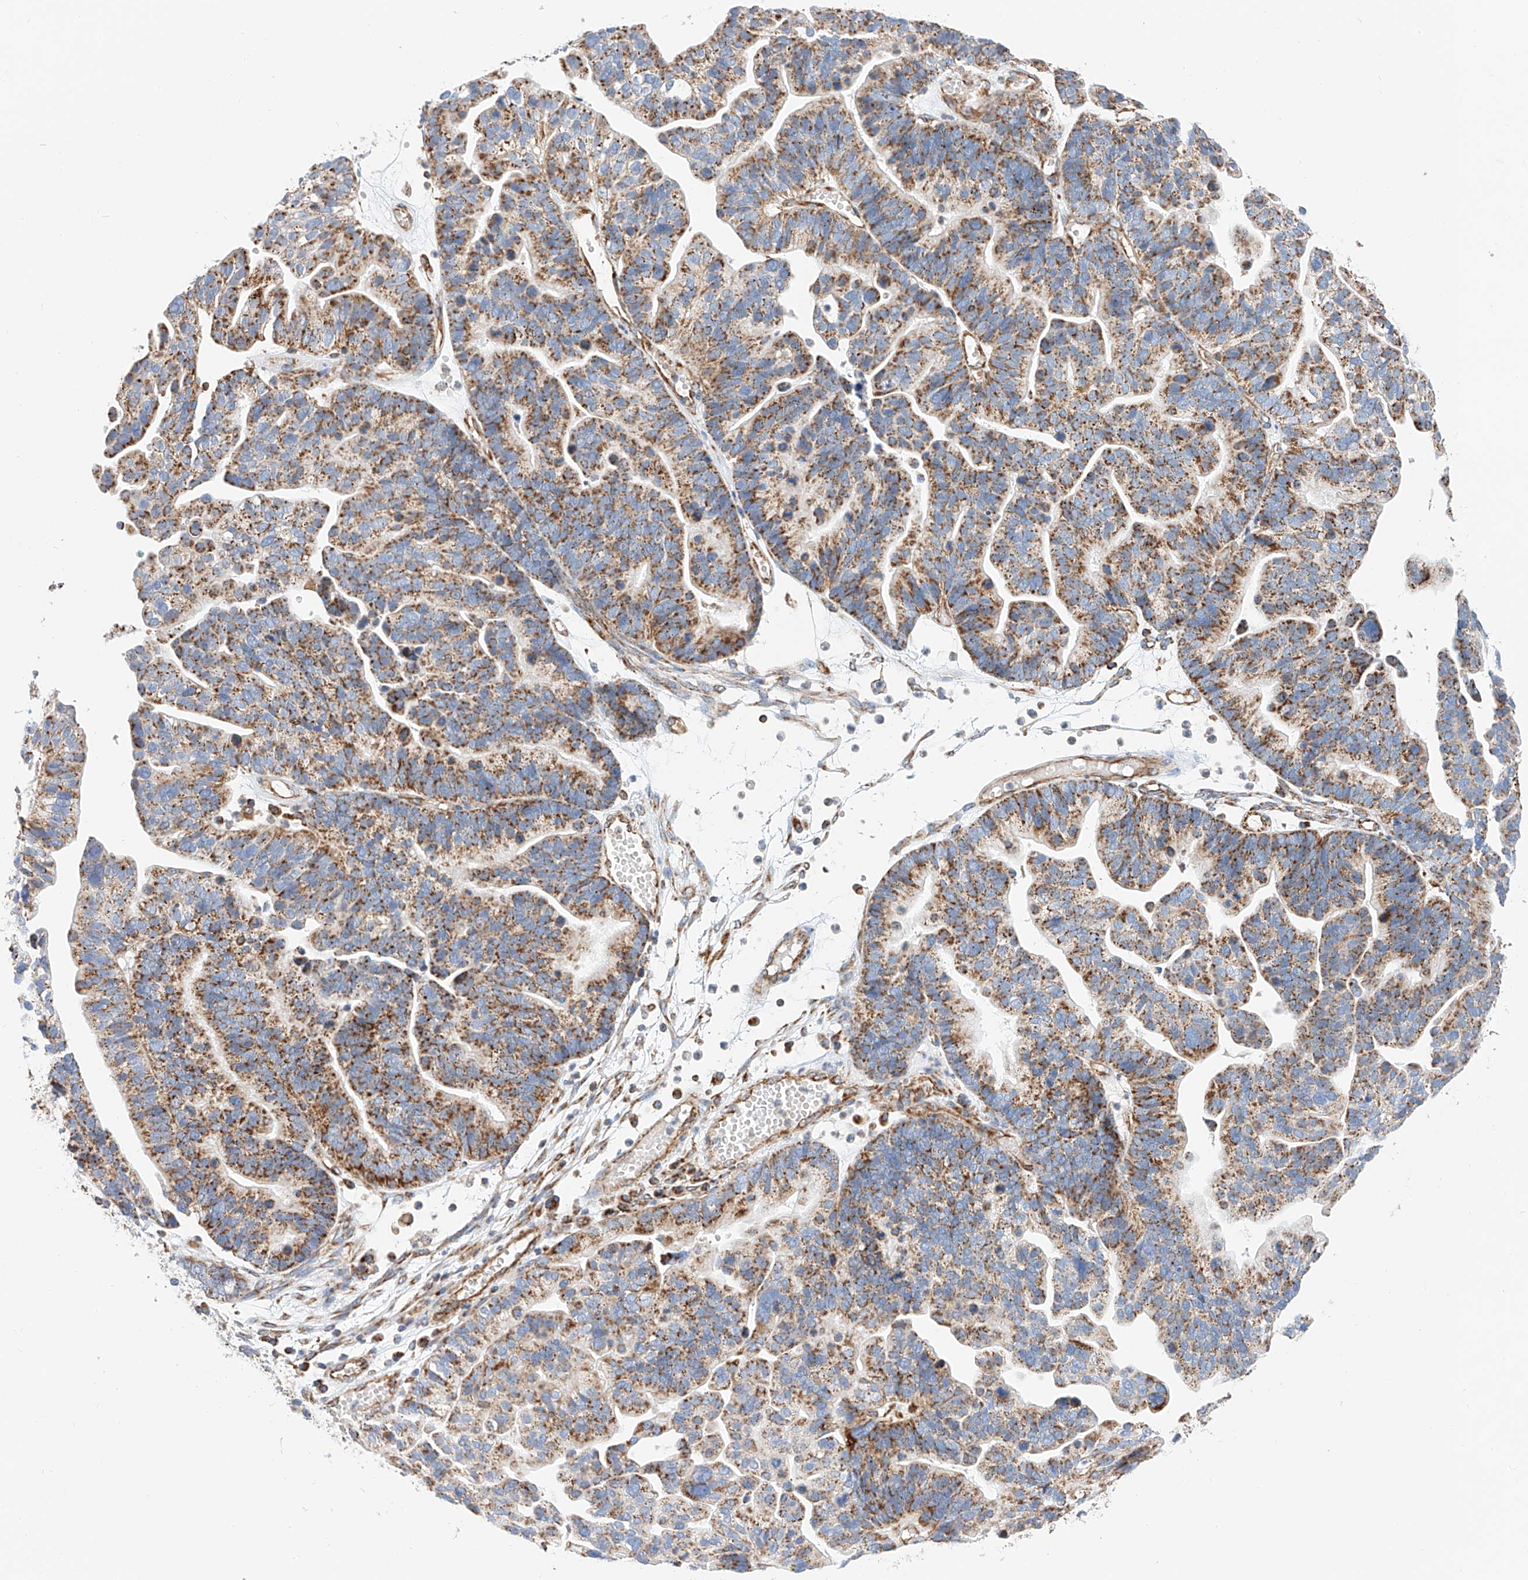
{"staining": {"intensity": "moderate", "quantity": ">75%", "location": "cytoplasmic/membranous"}, "tissue": "ovarian cancer", "cell_type": "Tumor cells", "image_type": "cancer", "snomed": [{"axis": "morphology", "description": "Cystadenocarcinoma, serous, NOS"}, {"axis": "topography", "description": "Ovary"}], "caption": "About >75% of tumor cells in human ovarian serous cystadenocarcinoma reveal moderate cytoplasmic/membranous protein positivity as visualized by brown immunohistochemical staining.", "gene": "NDUFV3", "patient": {"sex": "female", "age": 56}}